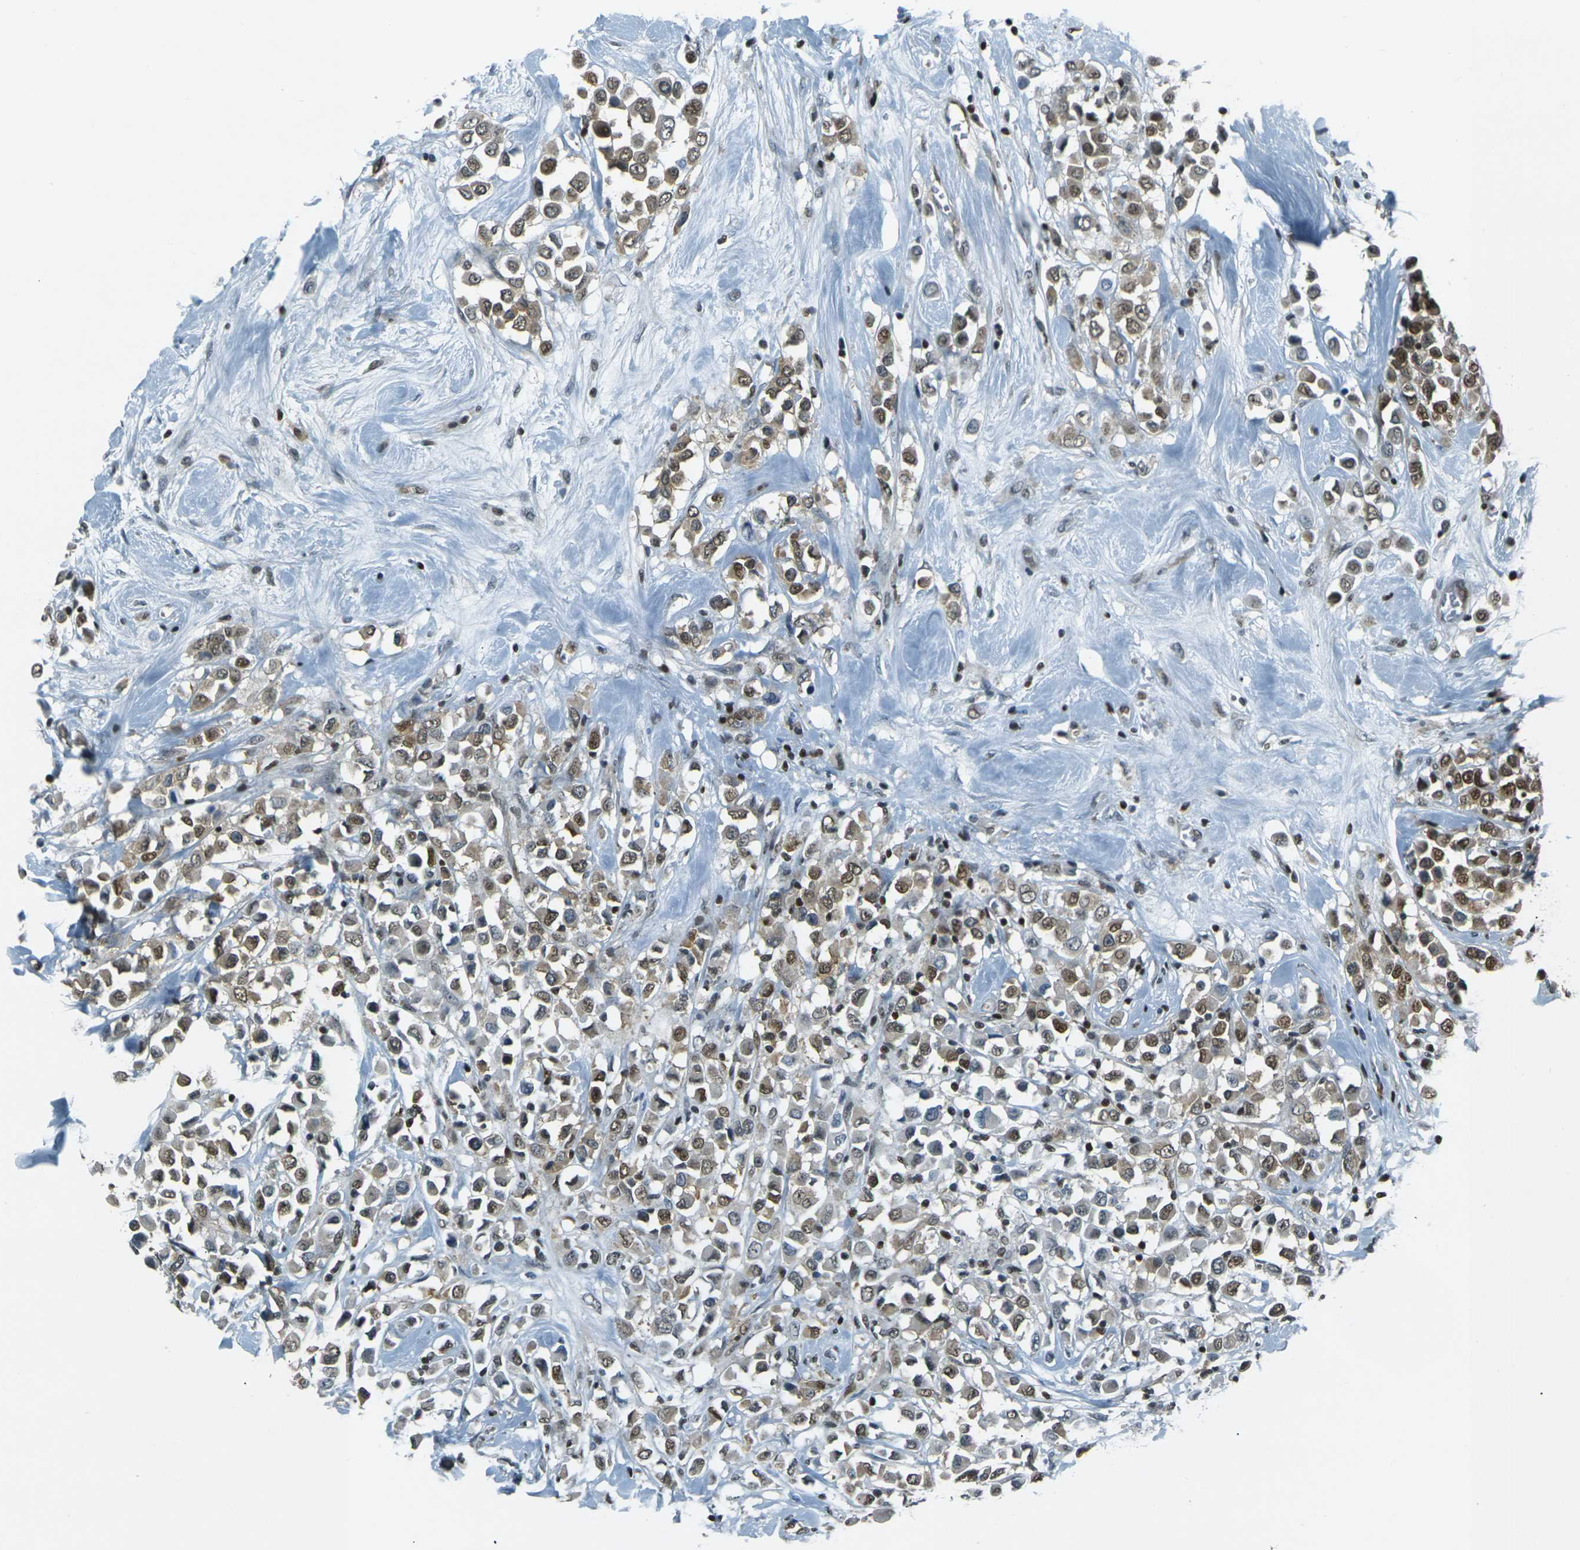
{"staining": {"intensity": "moderate", "quantity": ">75%", "location": "cytoplasmic/membranous,nuclear"}, "tissue": "breast cancer", "cell_type": "Tumor cells", "image_type": "cancer", "snomed": [{"axis": "morphology", "description": "Duct carcinoma"}, {"axis": "topography", "description": "Breast"}], "caption": "About >75% of tumor cells in breast cancer demonstrate moderate cytoplasmic/membranous and nuclear protein positivity as visualized by brown immunohistochemical staining.", "gene": "NHEJ1", "patient": {"sex": "female", "age": 61}}